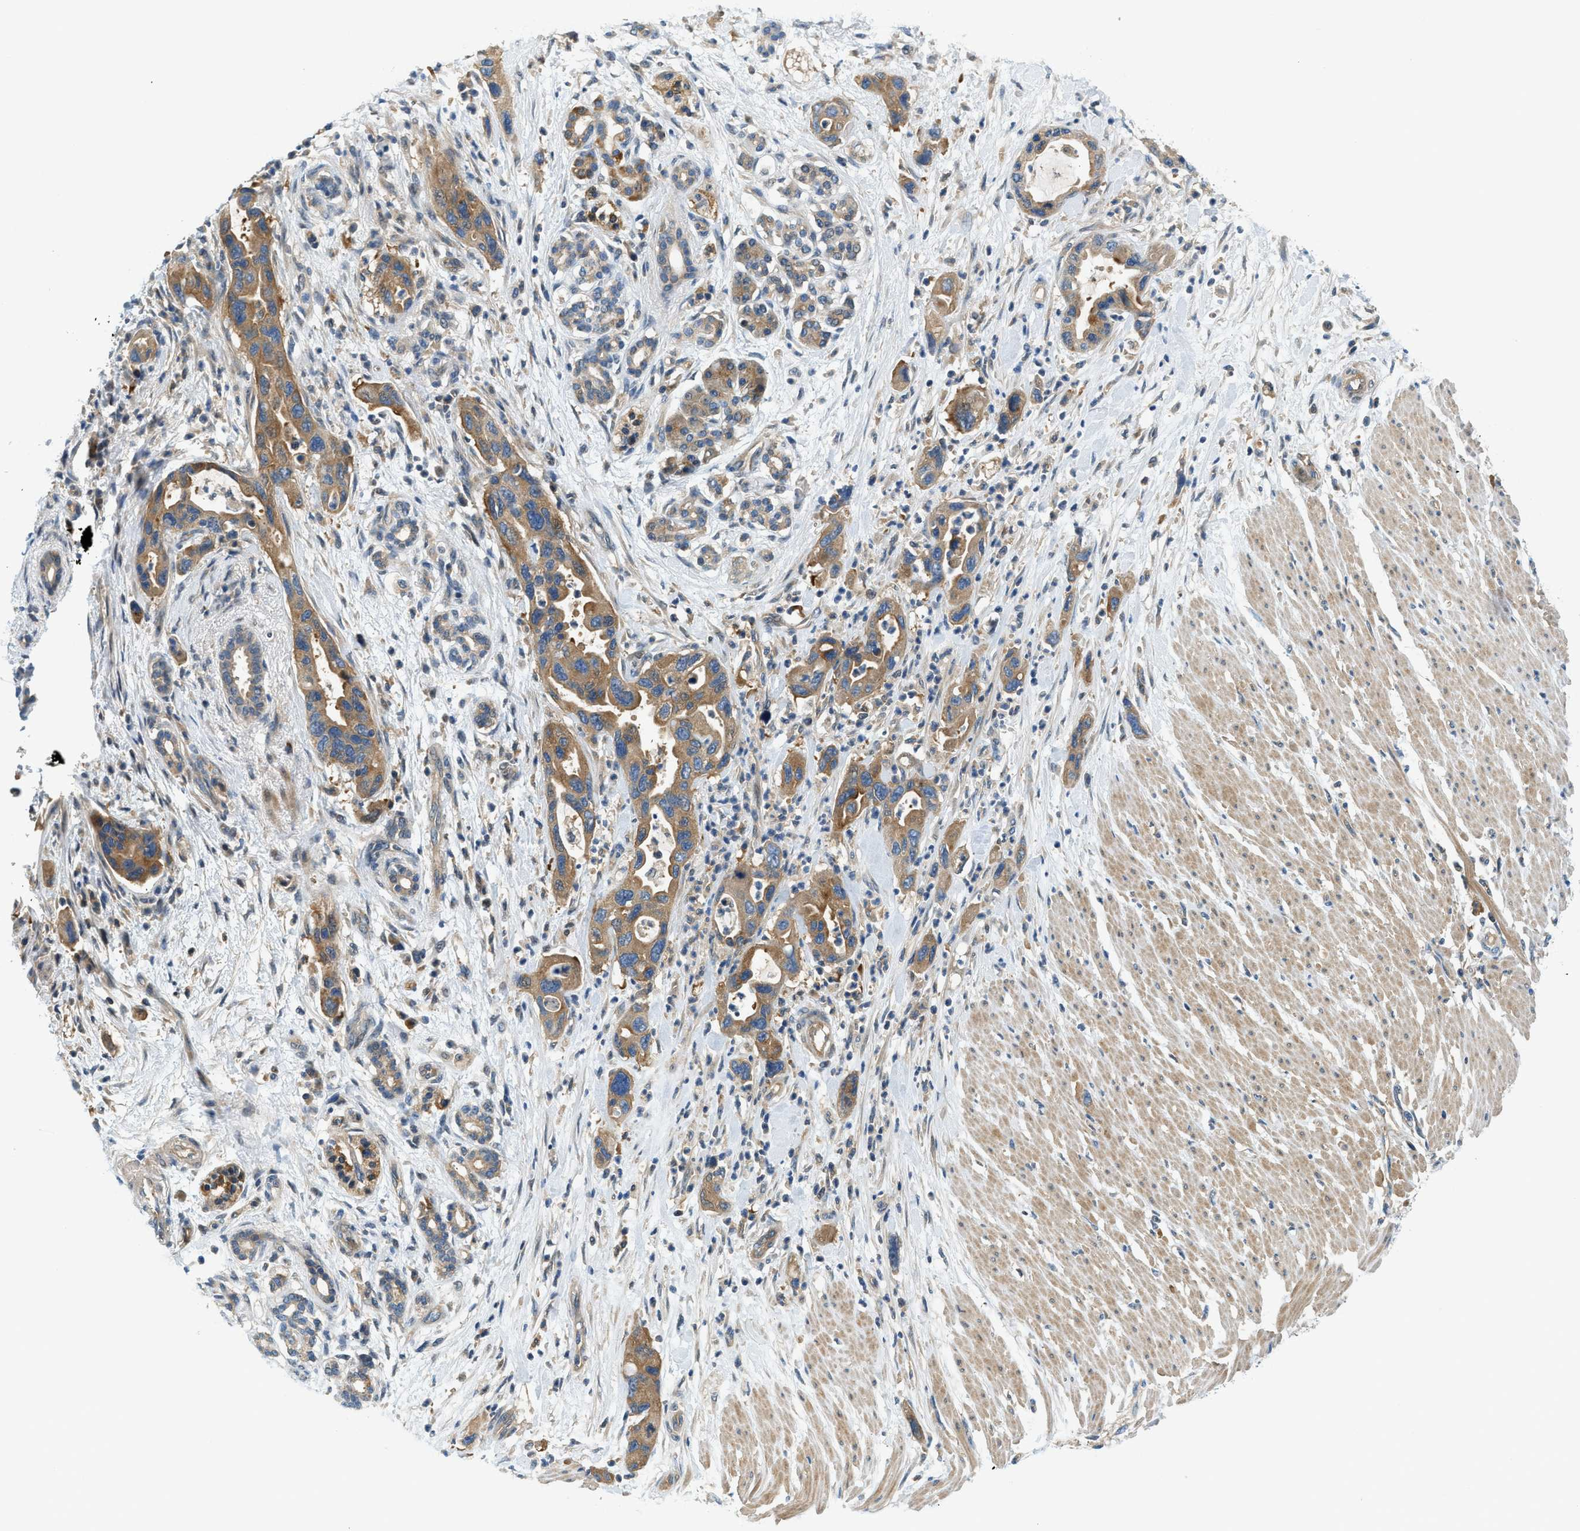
{"staining": {"intensity": "moderate", "quantity": ">75%", "location": "cytoplasmic/membranous"}, "tissue": "pancreatic cancer", "cell_type": "Tumor cells", "image_type": "cancer", "snomed": [{"axis": "morphology", "description": "Normal tissue, NOS"}, {"axis": "morphology", "description": "Adenocarcinoma, NOS"}, {"axis": "topography", "description": "Pancreas"}], "caption": "Protein positivity by immunohistochemistry shows moderate cytoplasmic/membranous staining in approximately >75% of tumor cells in pancreatic cancer (adenocarcinoma).", "gene": "KCNK1", "patient": {"sex": "female", "age": 71}}